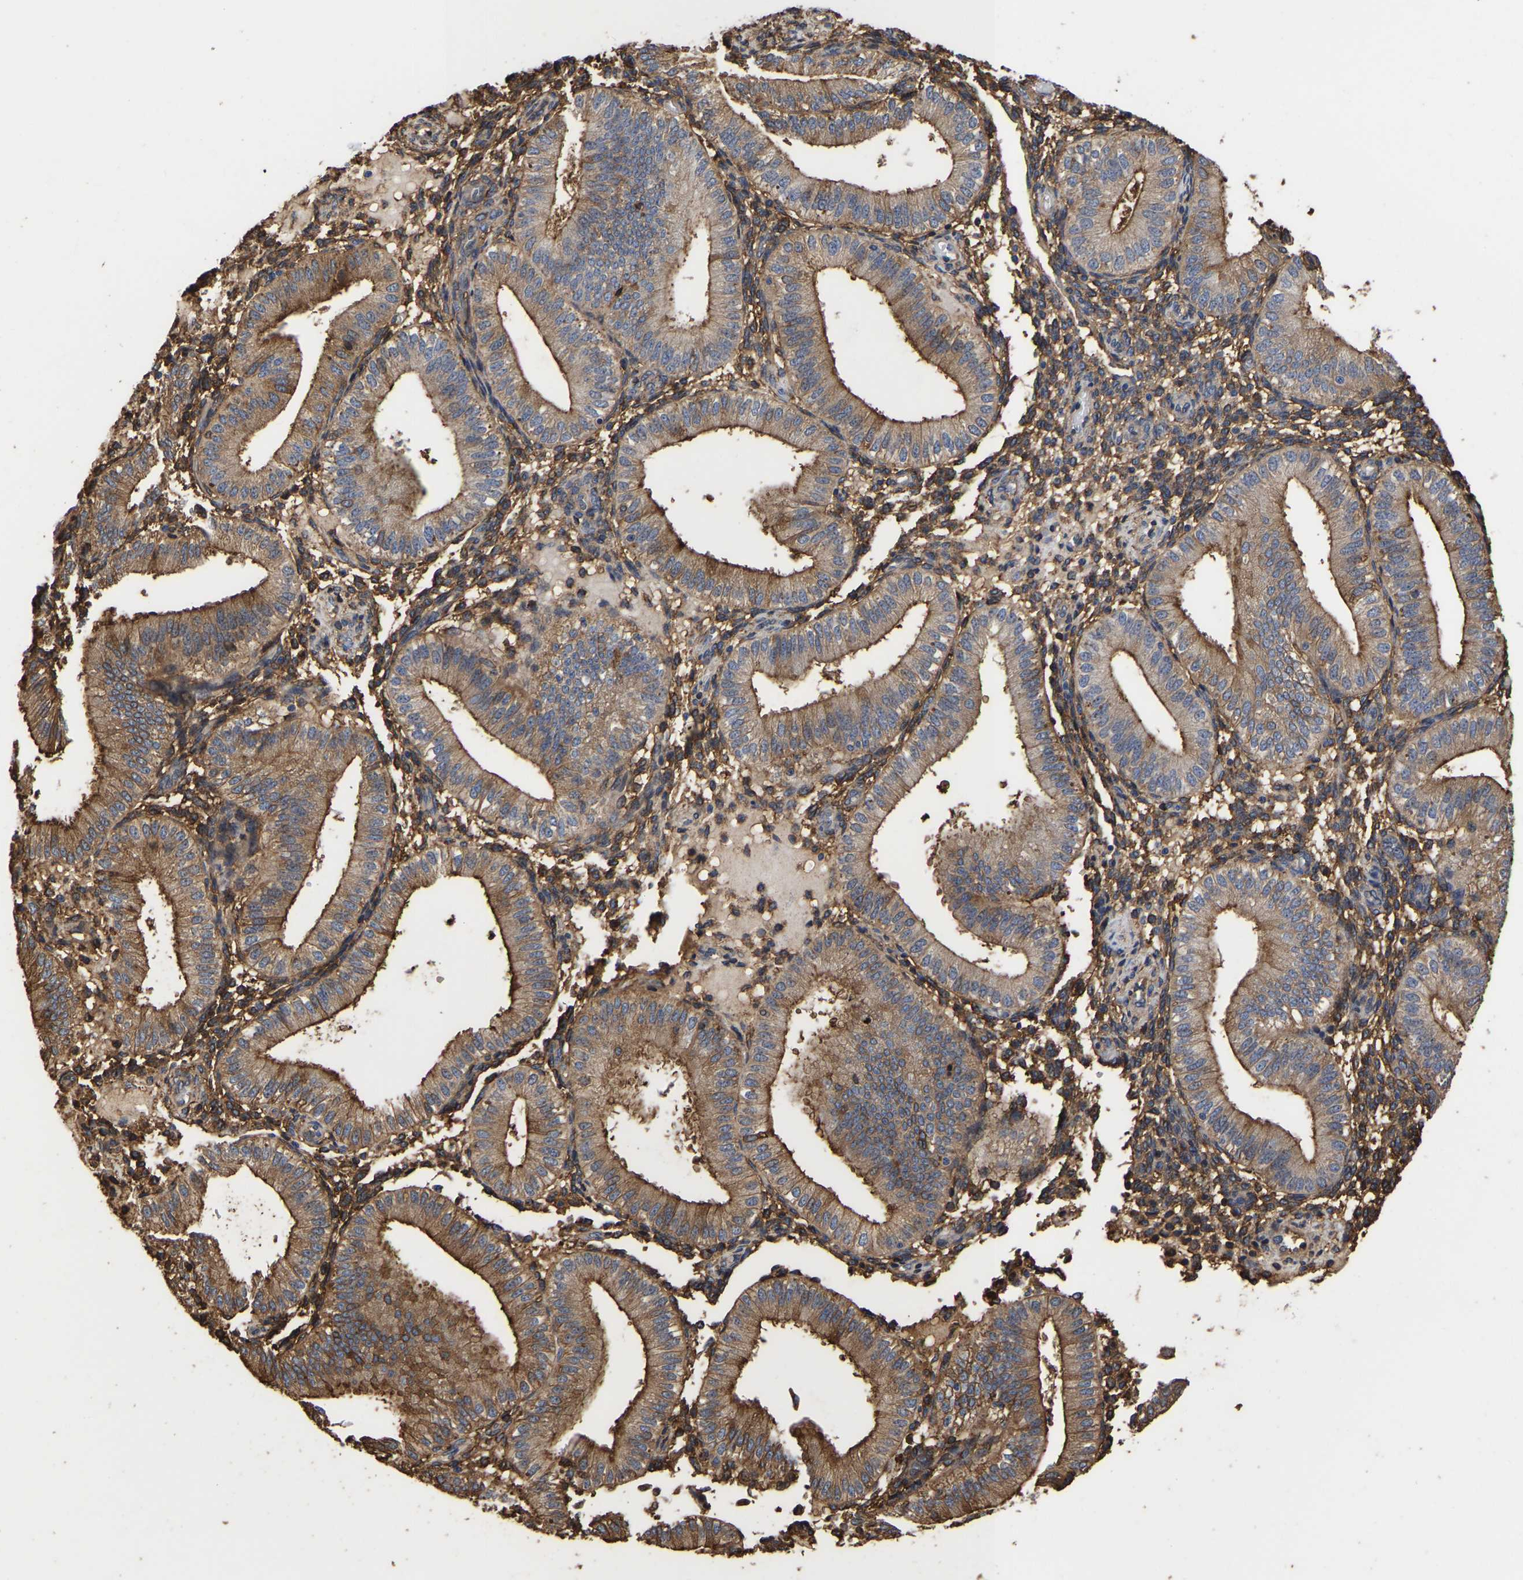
{"staining": {"intensity": "moderate", "quantity": ">75%", "location": "cytoplasmic/membranous"}, "tissue": "endometrium", "cell_type": "Cells in endometrial stroma", "image_type": "normal", "snomed": [{"axis": "morphology", "description": "Normal tissue, NOS"}, {"axis": "topography", "description": "Endometrium"}], "caption": "Protein analysis of benign endometrium shows moderate cytoplasmic/membranous positivity in approximately >75% of cells in endometrial stroma. The staining is performed using DAB (3,3'-diaminobenzidine) brown chromogen to label protein expression. The nuclei are counter-stained blue using hematoxylin.", "gene": "LIF", "patient": {"sex": "female", "age": 39}}